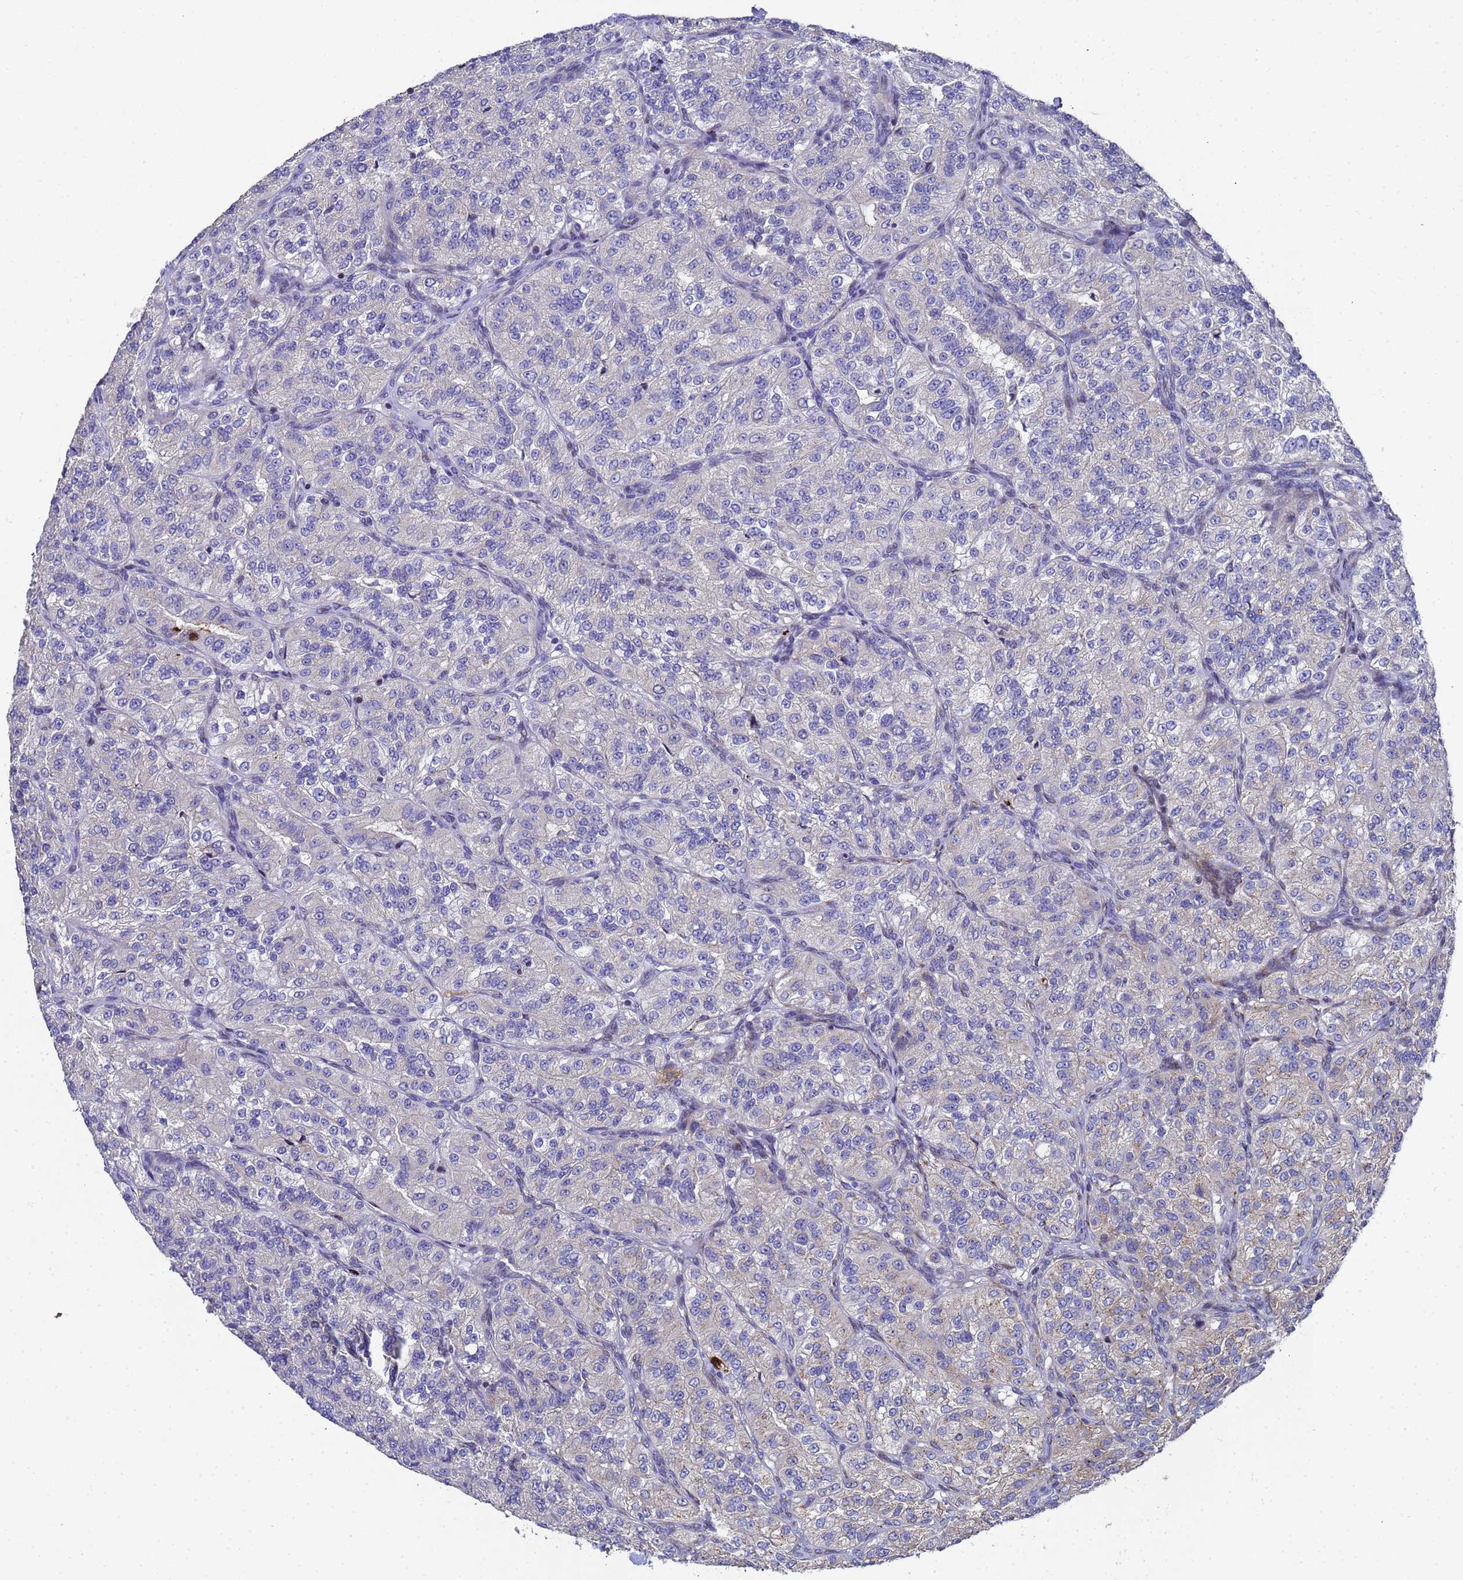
{"staining": {"intensity": "weak", "quantity": "<25%", "location": "cytoplasmic/membranous"}, "tissue": "renal cancer", "cell_type": "Tumor cells", "image_type": "cancer", "snomed": [{"axis": "morphology", "description": "Adenocarcinoma, NOS"}, {"axis": "topography", "description": "Kidney"}], "caption": "Tumor cells show no significant protein positivity in renal adenocarcinoma. (DAB immunohistochemistry (IHC) with hematoxylin counter stain).", "gene": "NSUN6", "patient": {"sex": "female", "age": 63}}